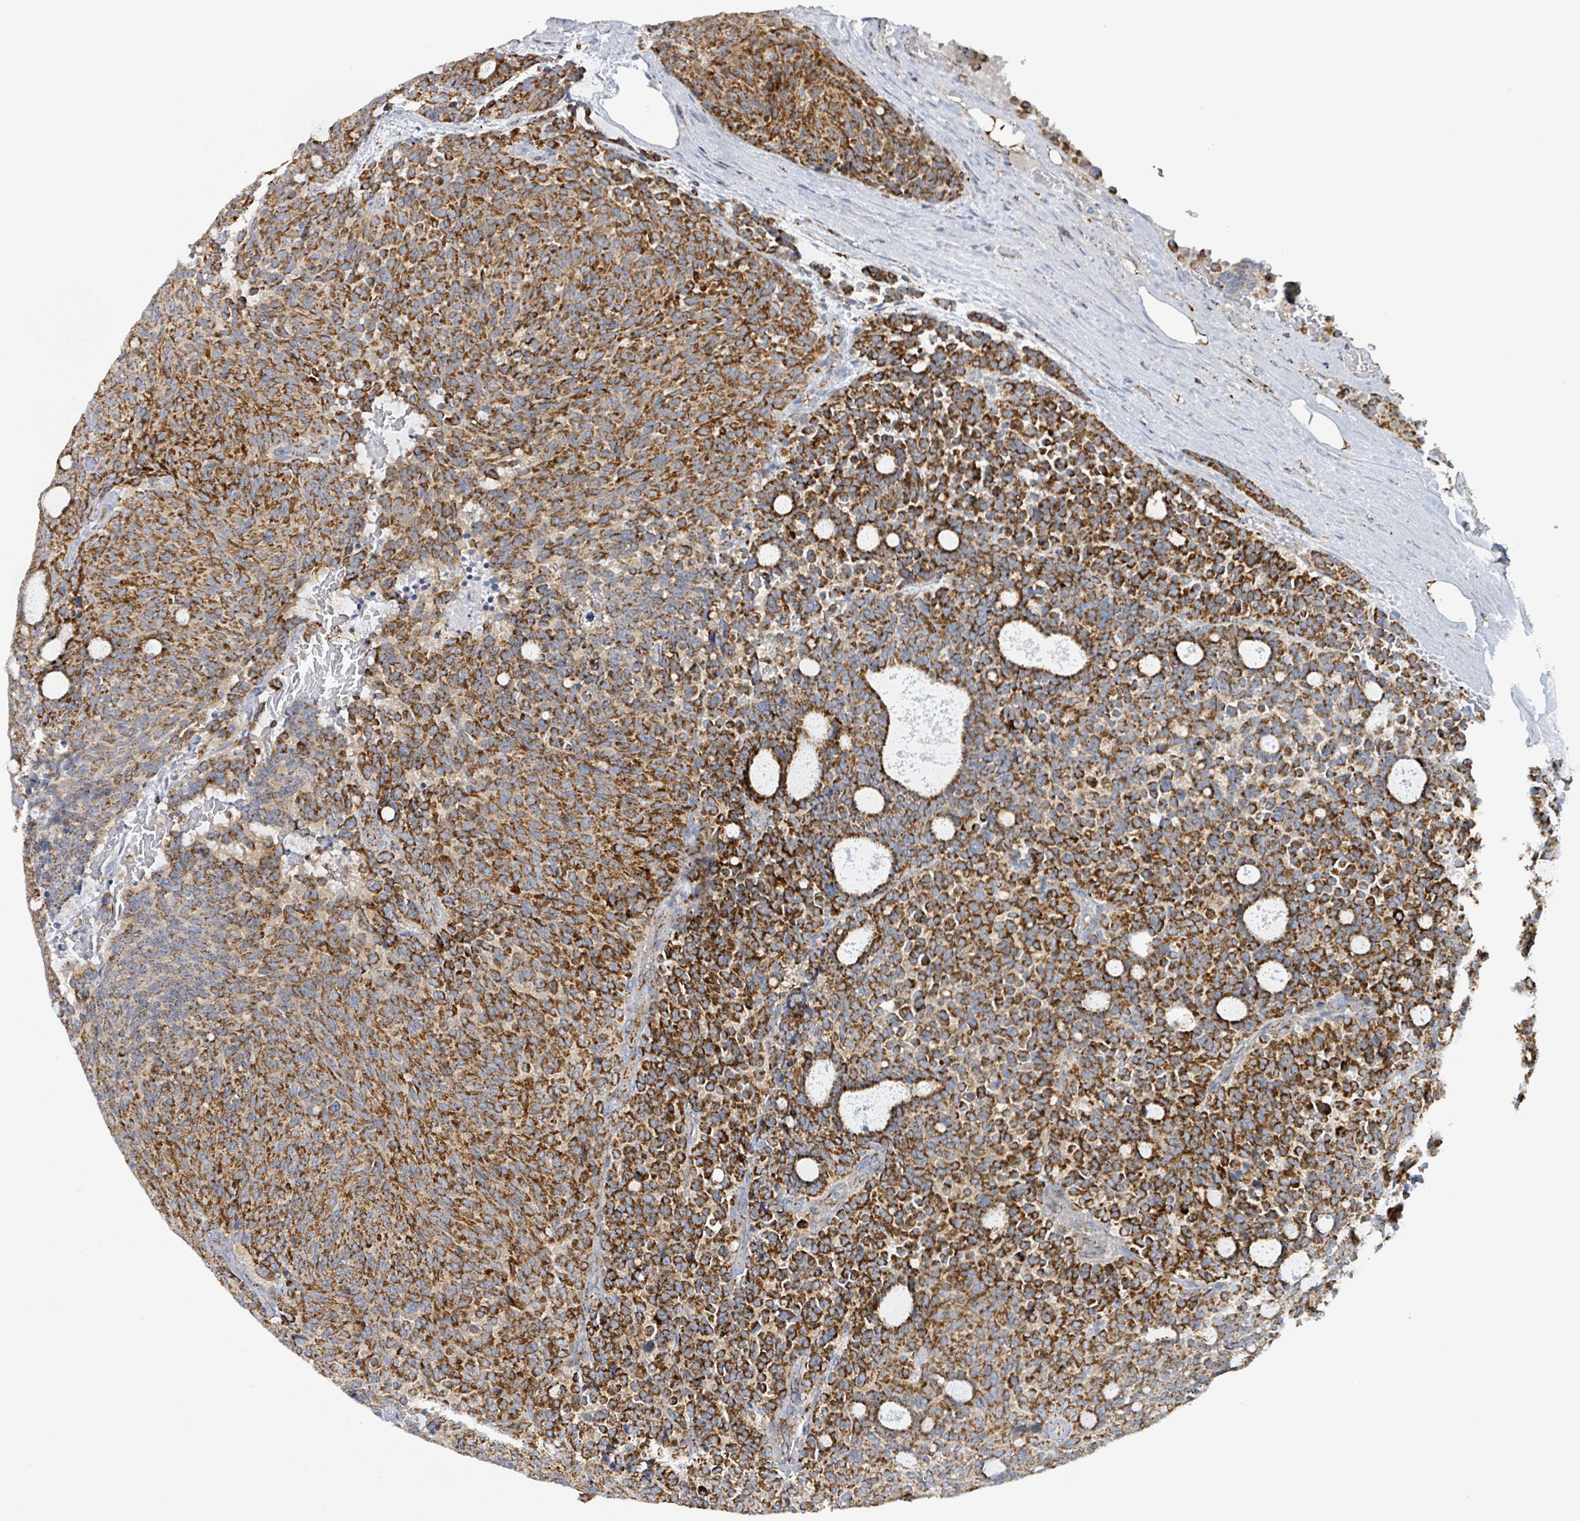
{"staining": {"intensity": "strong", "quantity": ">75%", "location": "cytoplasmic/membranous"}, "tissue": "carcinoid", "cell_type": "Tumor cells", "image_type": "cancer", "snomed": [{"axis": "morphology", "description": "Carcinoid, malignant, NOS"}, {"axis": "topography", "description": "Pancreas"}], "caption": "Protein staining of carcinoid tissue reveals strong cytoplasmic/membranous staining in about >75% of tumor cells.", "gene": "SUCLG2", "patient": {"sex": "female", "age": 54}}